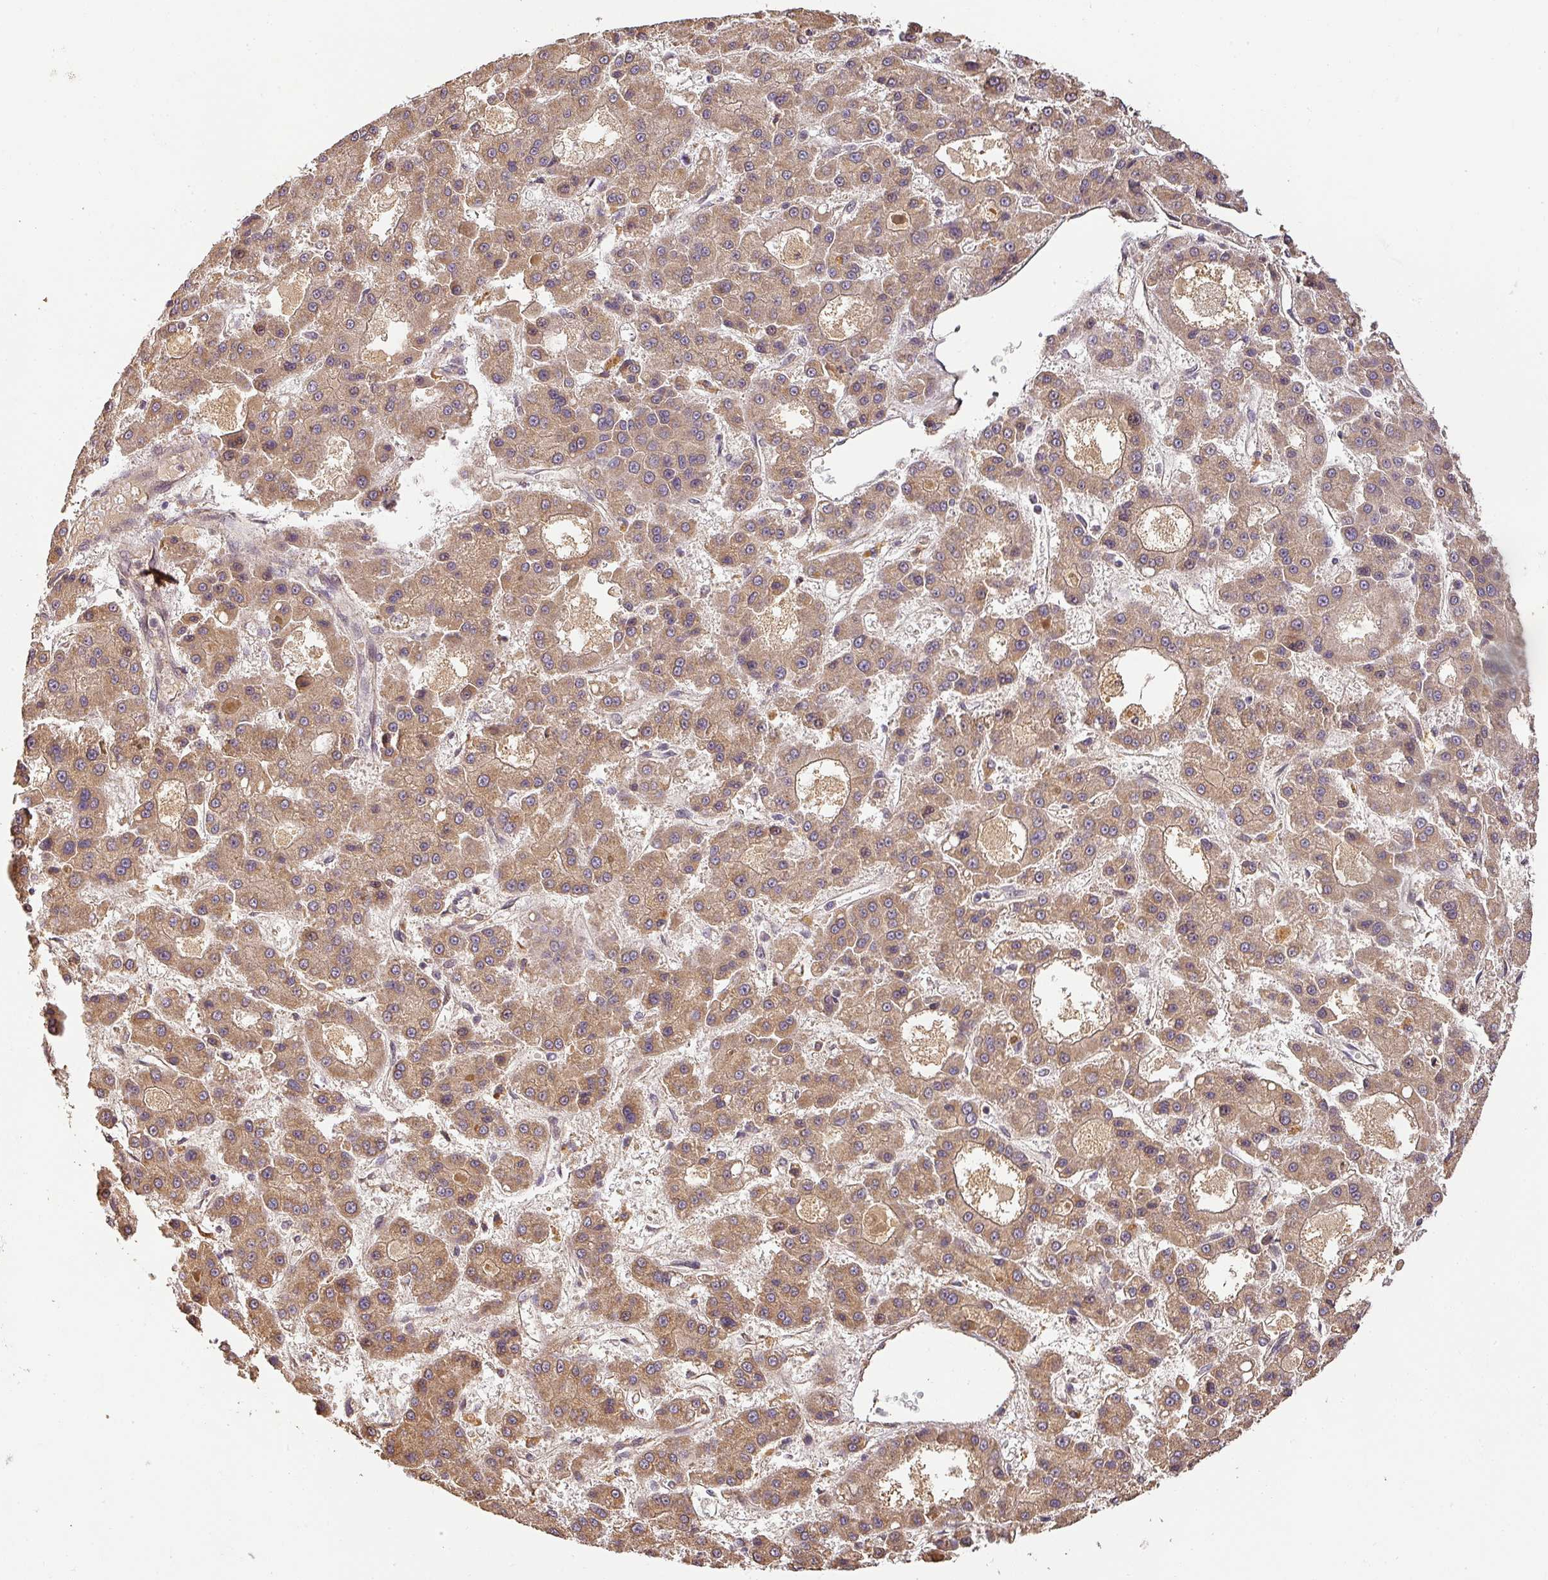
{"staining": {"intensity": "moderate", "quantity": ">75%", "location": "cytoplasmic/membranous"}, "tissue": "liver cancer", "cell_type": "Tumor cells", "image_type": "cancer", "snomed": [{"axis": "morphology", "description": "Carcinoma, Hepatocellular, NOS"}, {"axis": "topography", "description": "Liver"}], "caption": "Moderate cytoplasmic/membranous positivity for a protein is appreciated in about >75% of tumor cells of liver cancer (hepatocellular carcinoma) using IHC.", "gene": "BPIFB3", "patient": {"sex": "male", "age": 70}}